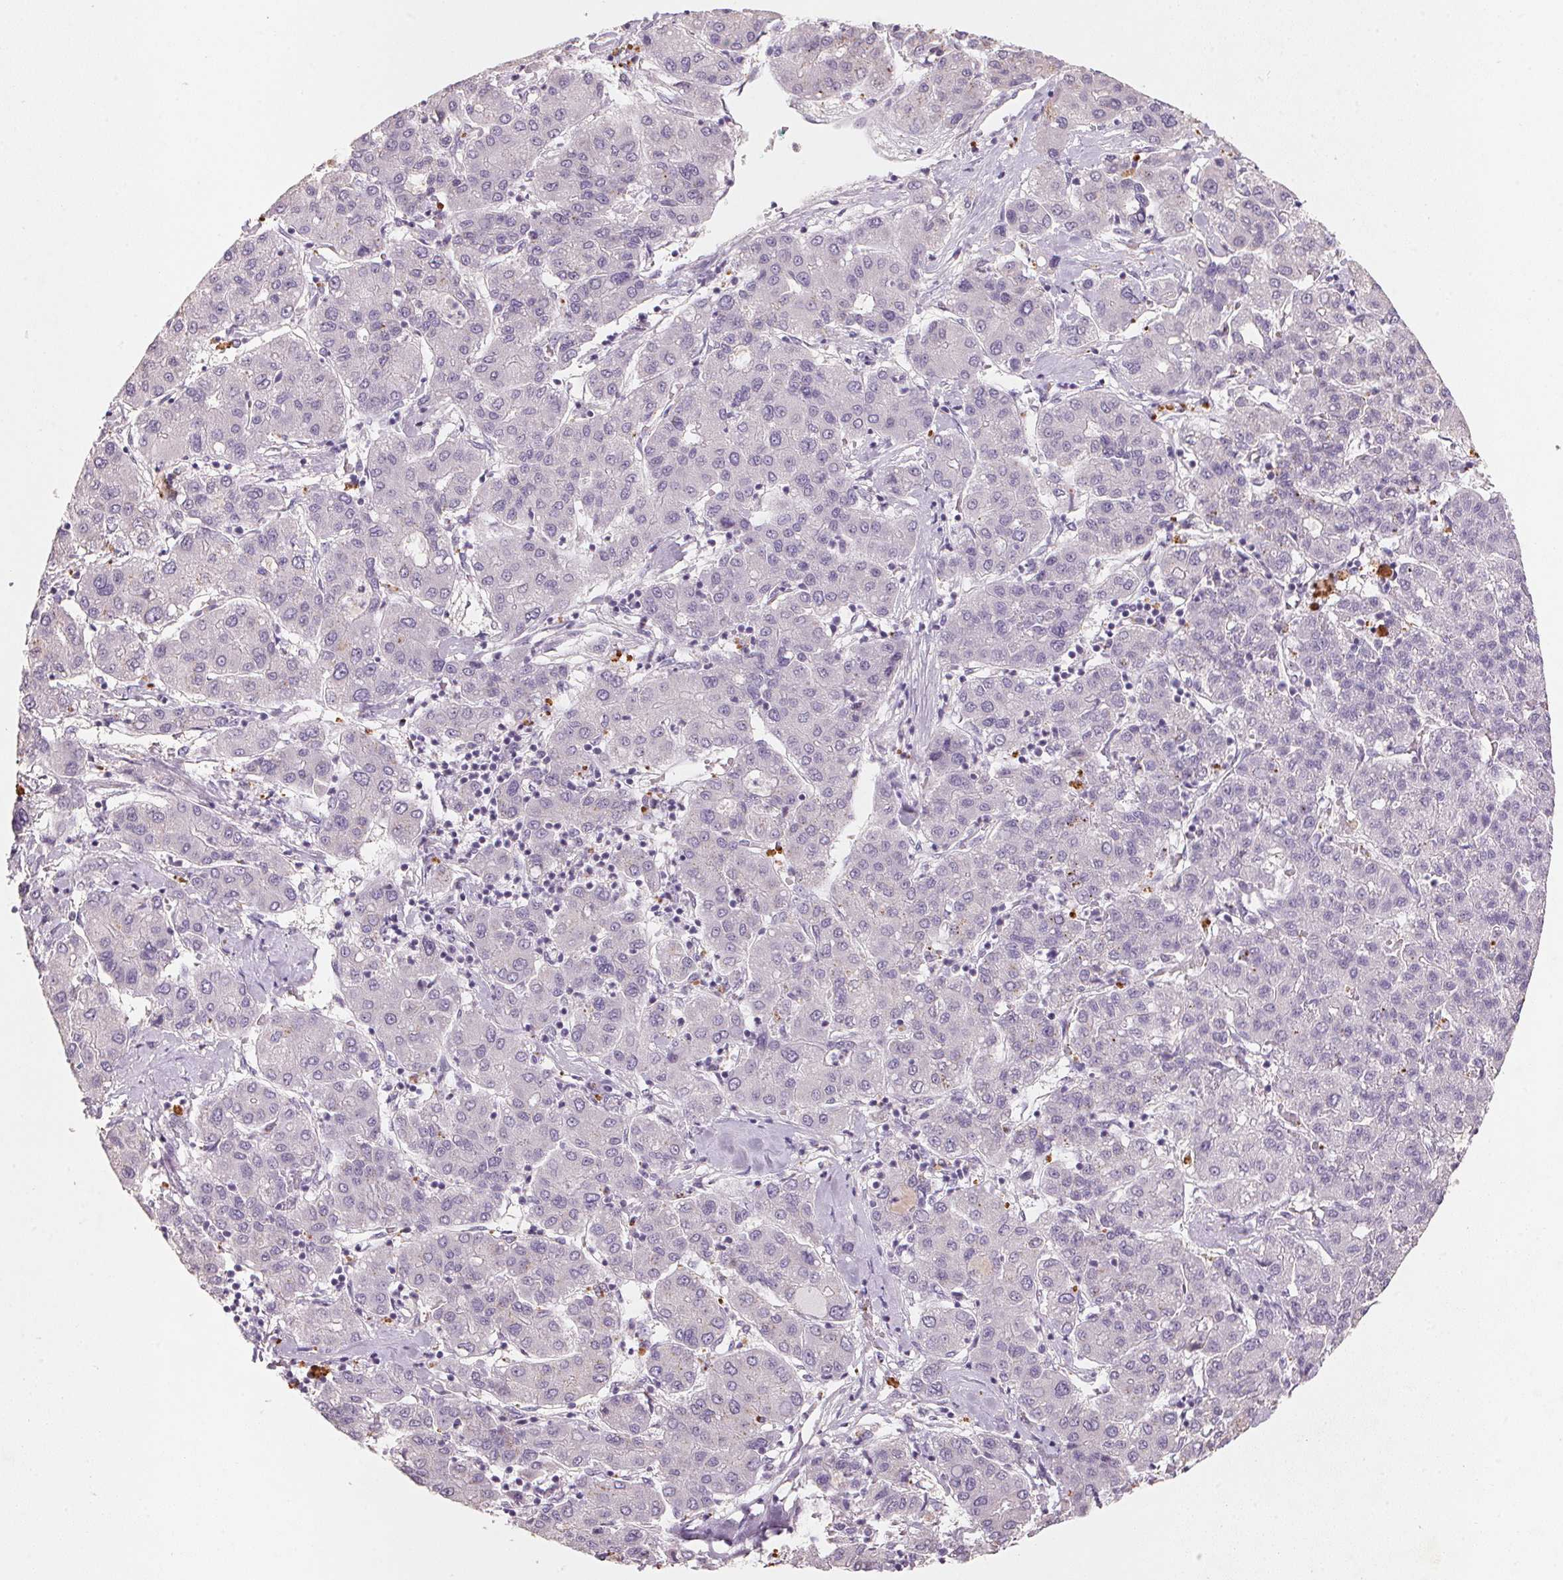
{"staining": {"intensity": "negative", "quantity": "none", "location": "none"}, "tissue": "liver cancer", "cell_type": "Tumor cells", "image_type": "cancer", "snomed": [{"axis": "morphology", "description": "Carcinoma, Hepatocellular, NOS"}, {"axis": "topography", "description": "Liver"}], "caption": "Immunohistochemistry photomicrograph of human liver cancer (hepatocellular carcinoma) stained for a protein (brown), which reveals no positivity in tumor cells.", "gene": "CXCL5", "patient": {"sex": "male", "age": 65}}